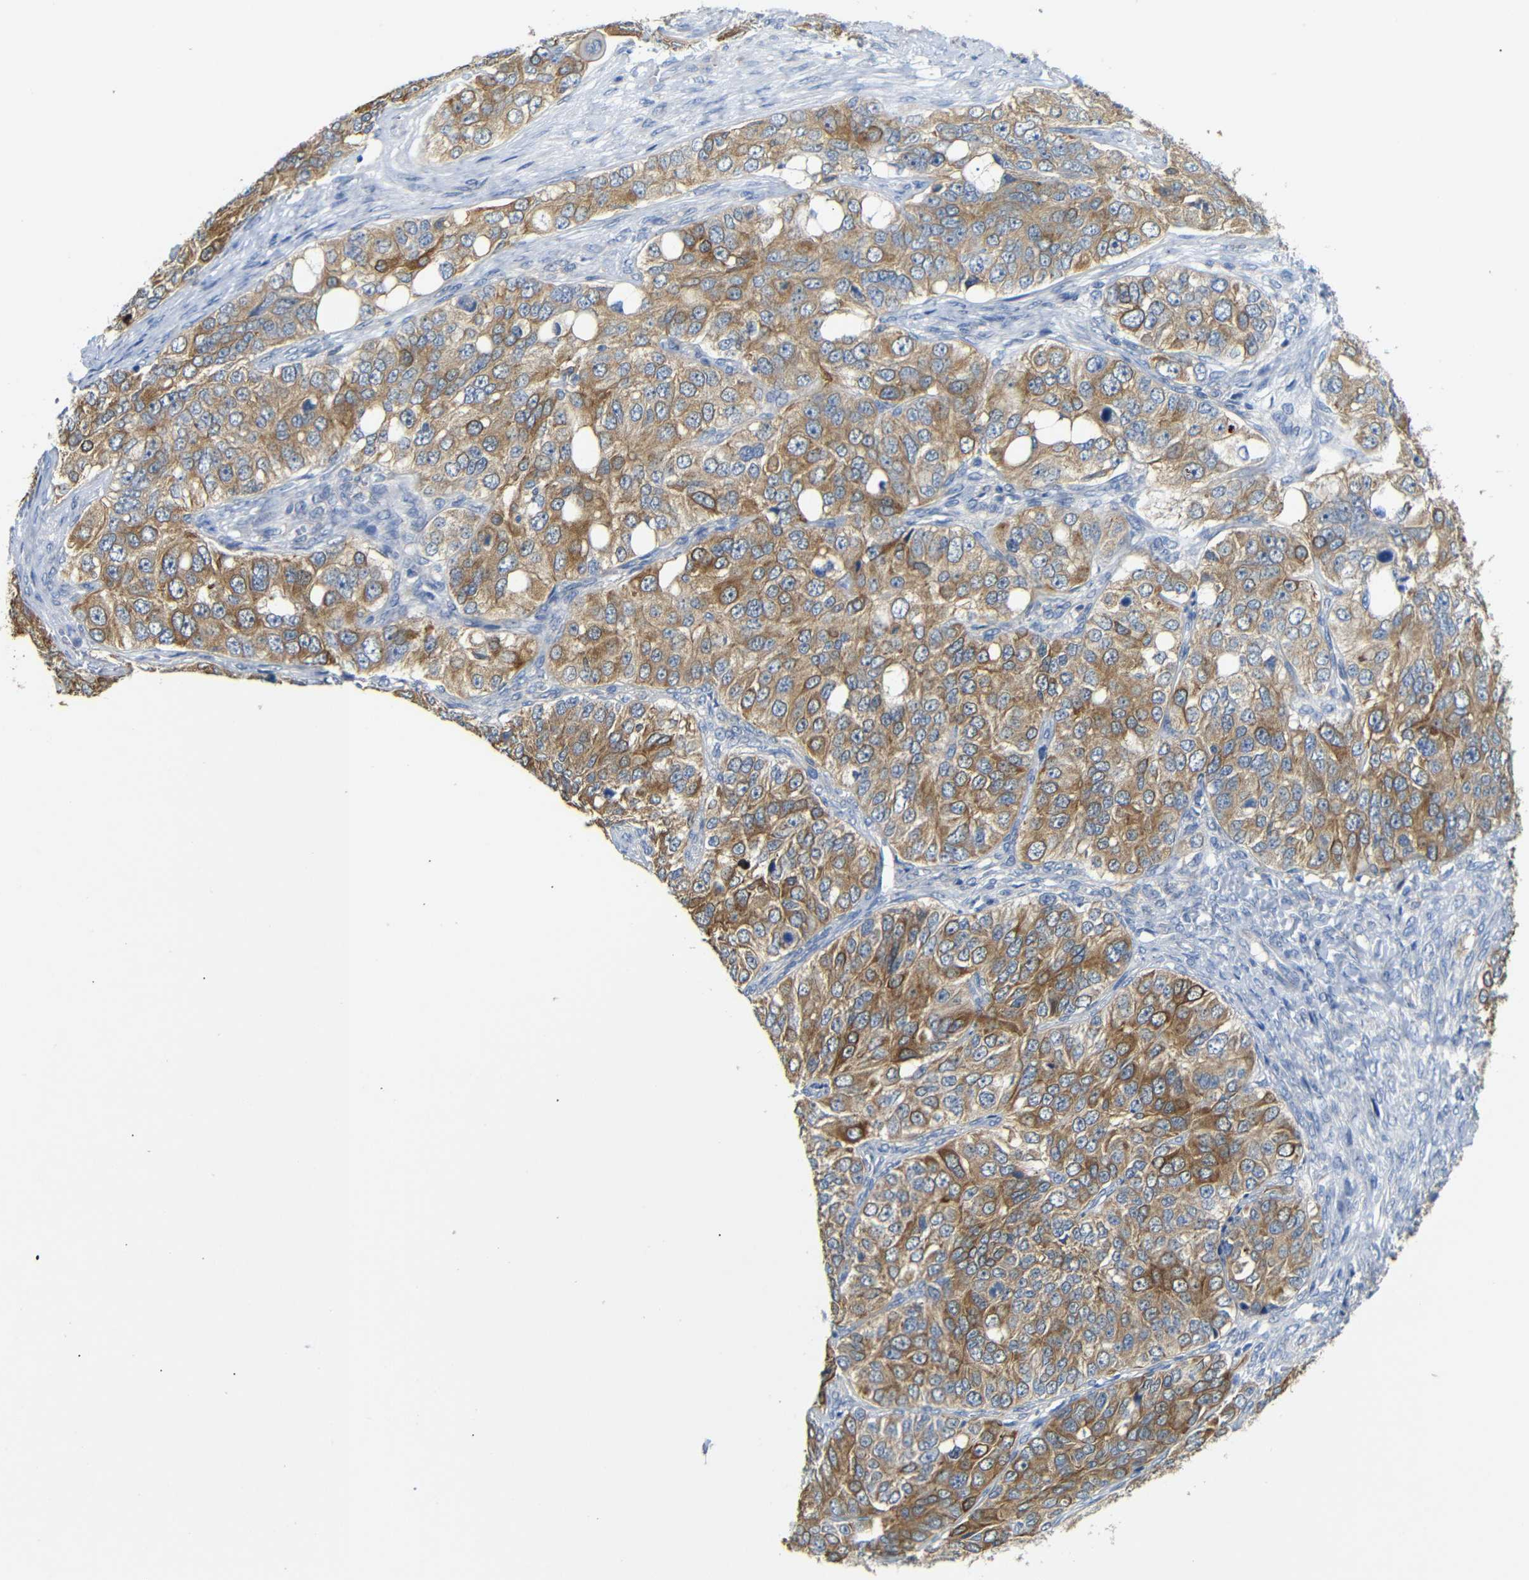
{"staining": {"intensity": "moderate", "quantity": ">75%", "location": "cytoplasmic/membranous"}, "tissue": "ovarian cancer", "cell_type": "Tumor cells", "image_type": "cancer", "snomed": [{"axis": "morphology", "description": "Carcinoma, endometroid"}, {"axis": "topography", "description": "Ovary"}], "caption": "This is an image of immunohistochemistry (IHC) staining of endometroid carcinoma (ovarian), which shows moderate staining in the cytoplasmic/membranous of tumor cells.", "gene": "ALOX15", "patient": {"sex": "female", "age": 51}}